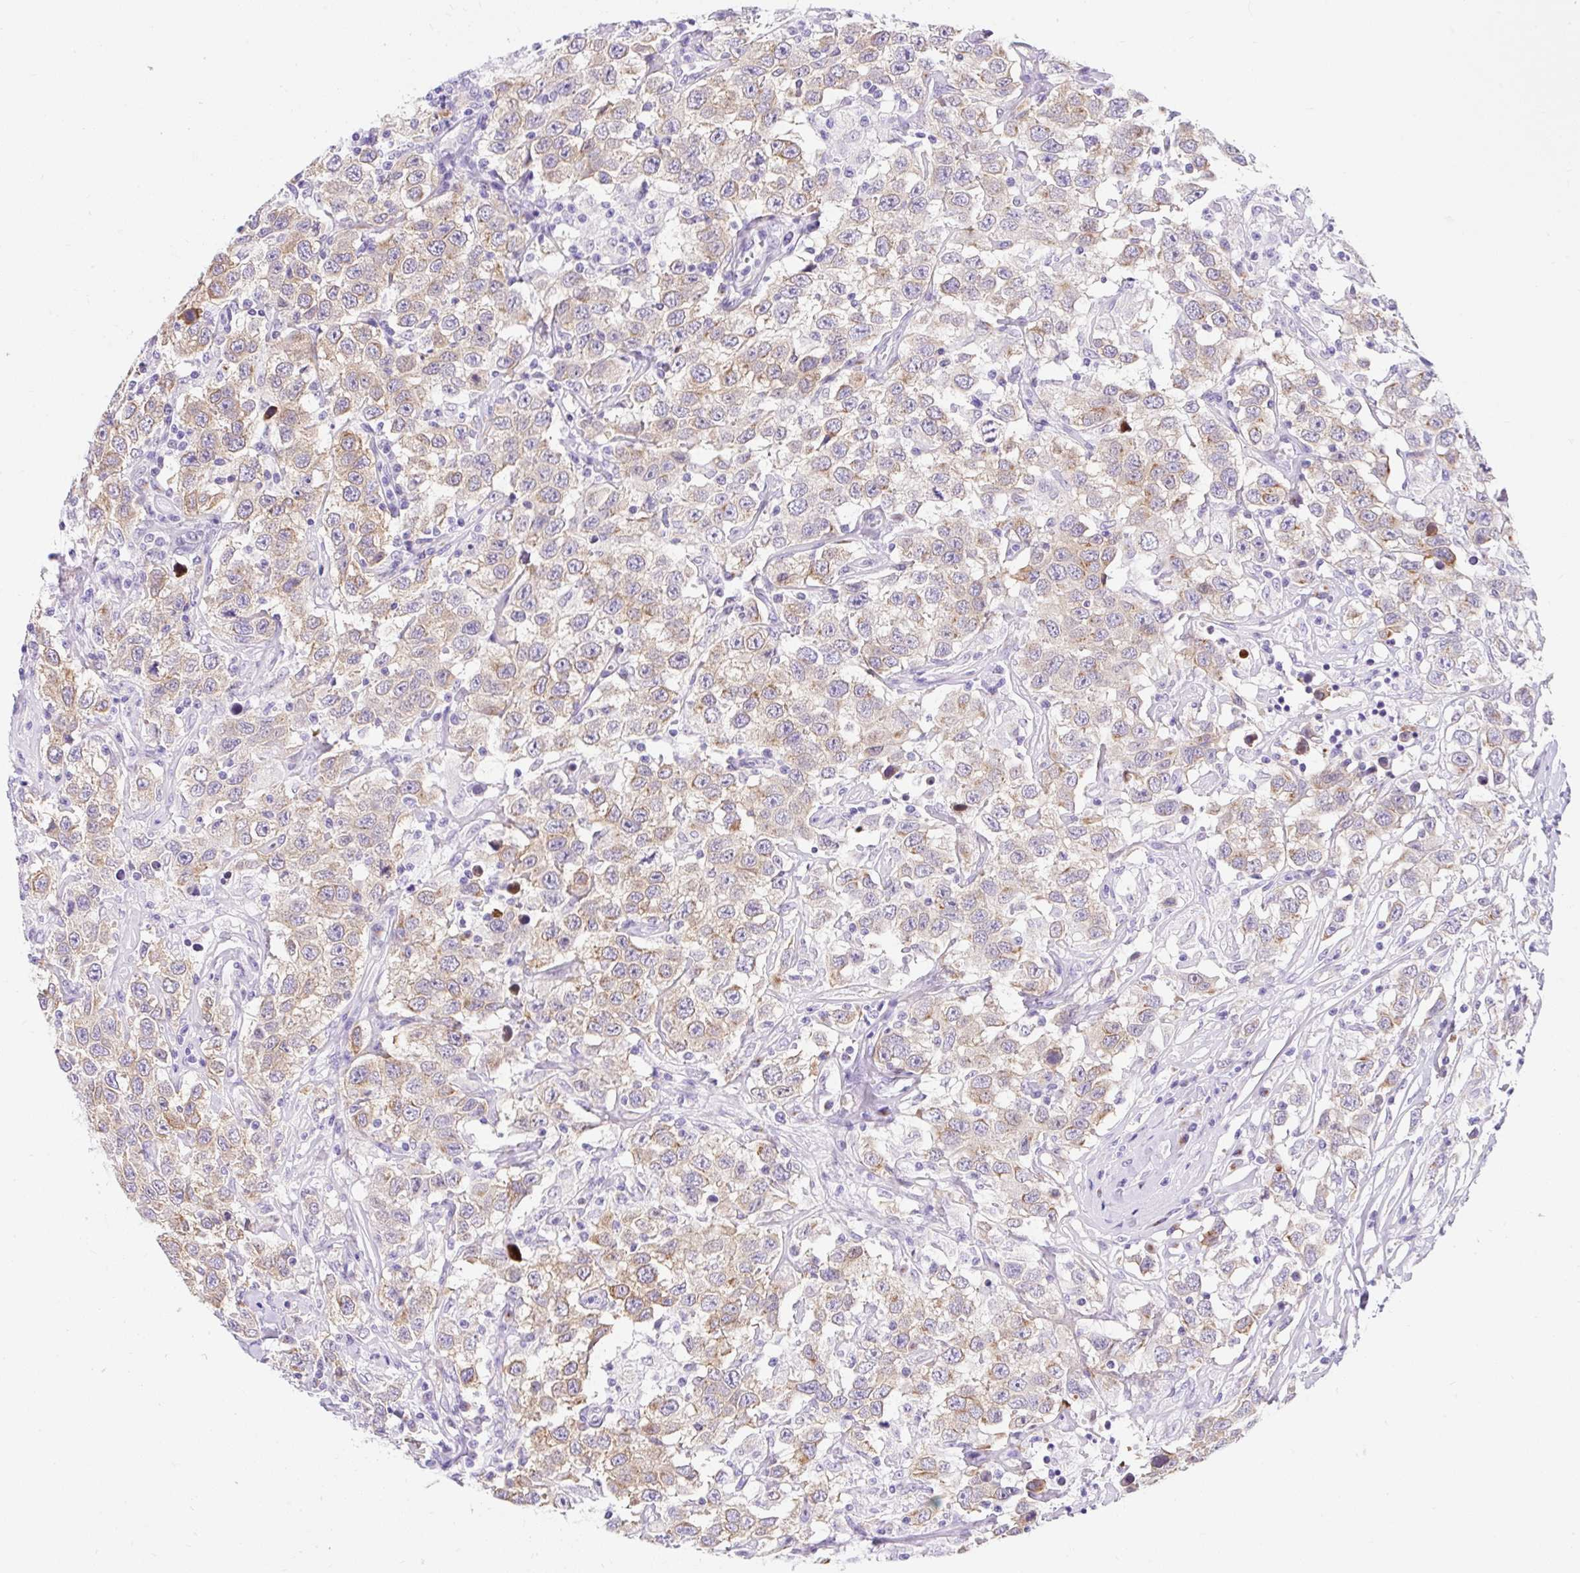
{"staining": {"intensity": "weak", "quantity": ">75%", "location": "cytoplasmic/membranous"}, "tissue": "testis cancer", "cell_type": "Tumor cells", "image_type": "cancer", "snomed": [{"axis": "morphology", "description": "Seminoma, NOS"}, {"axis": "topography", "description": "Testis"}], "caption": "Protein analysis of testis seminoma tissue demonstrates weak cytoplasmic/membranous staining in about >75% of tumor cells.", "gene": "GOLGA8A", "patient": {"sex": "male", "age": 41}}